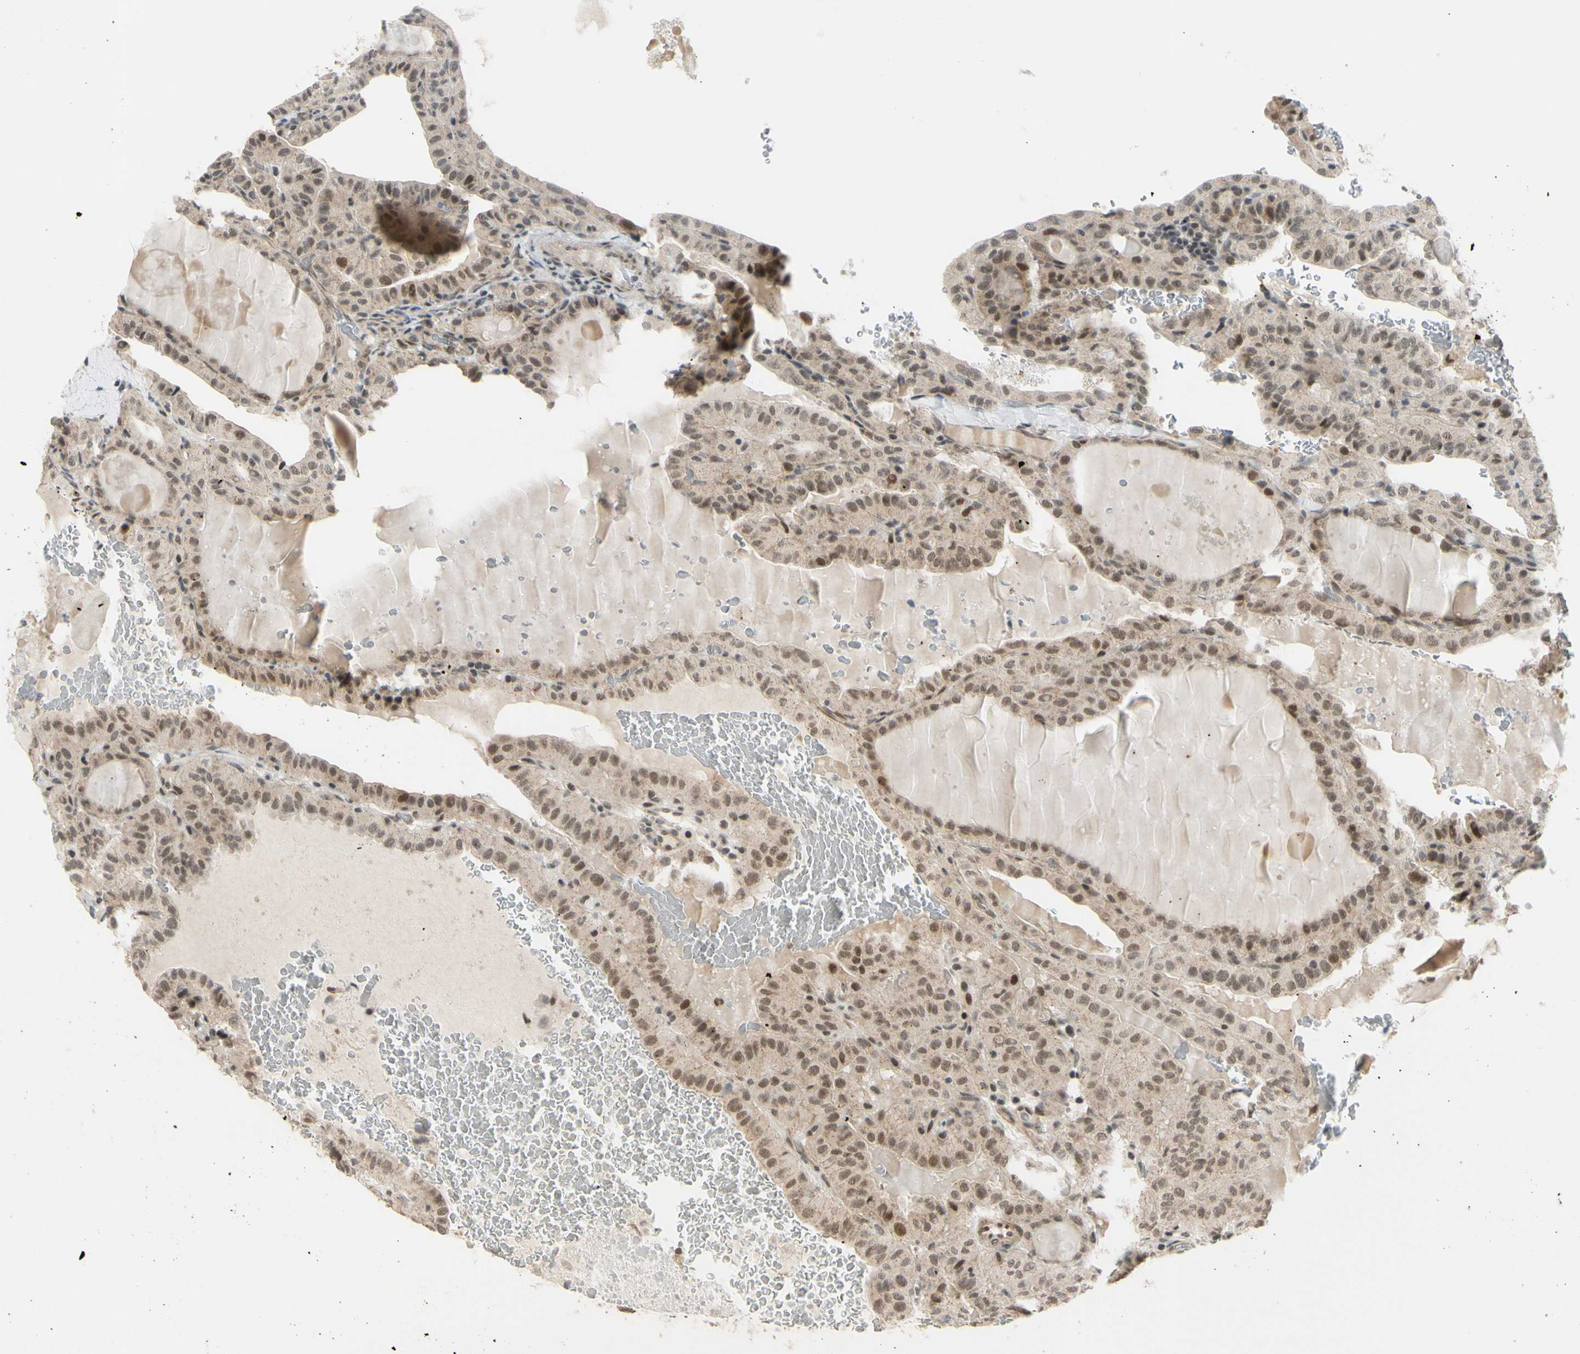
{"staining": {"intensity": "weak", "quantity": ">75%", "location": "cytoplasmic/membranous,nuclear"}, "tissue": "thyroid cancer", "cell_type": "Tumor cells", "image_type": "cancer", "snomed": [{"axis": "morphology", "description": "Papillary adenocarcinoma, NOS"}, {"axis": "topography", "description": "Thyroid gland"}], "caption": "The photomicrograph reveals immunohistochemical staining of thyroid papillary adenocarcinoma. There is weak cytoplasmic/membranous and nuclear positivity is appreciated in approximately >75% of tumor cells.", "gene": "BRMS1", "patient": {"sex": "male", "age": 77}}